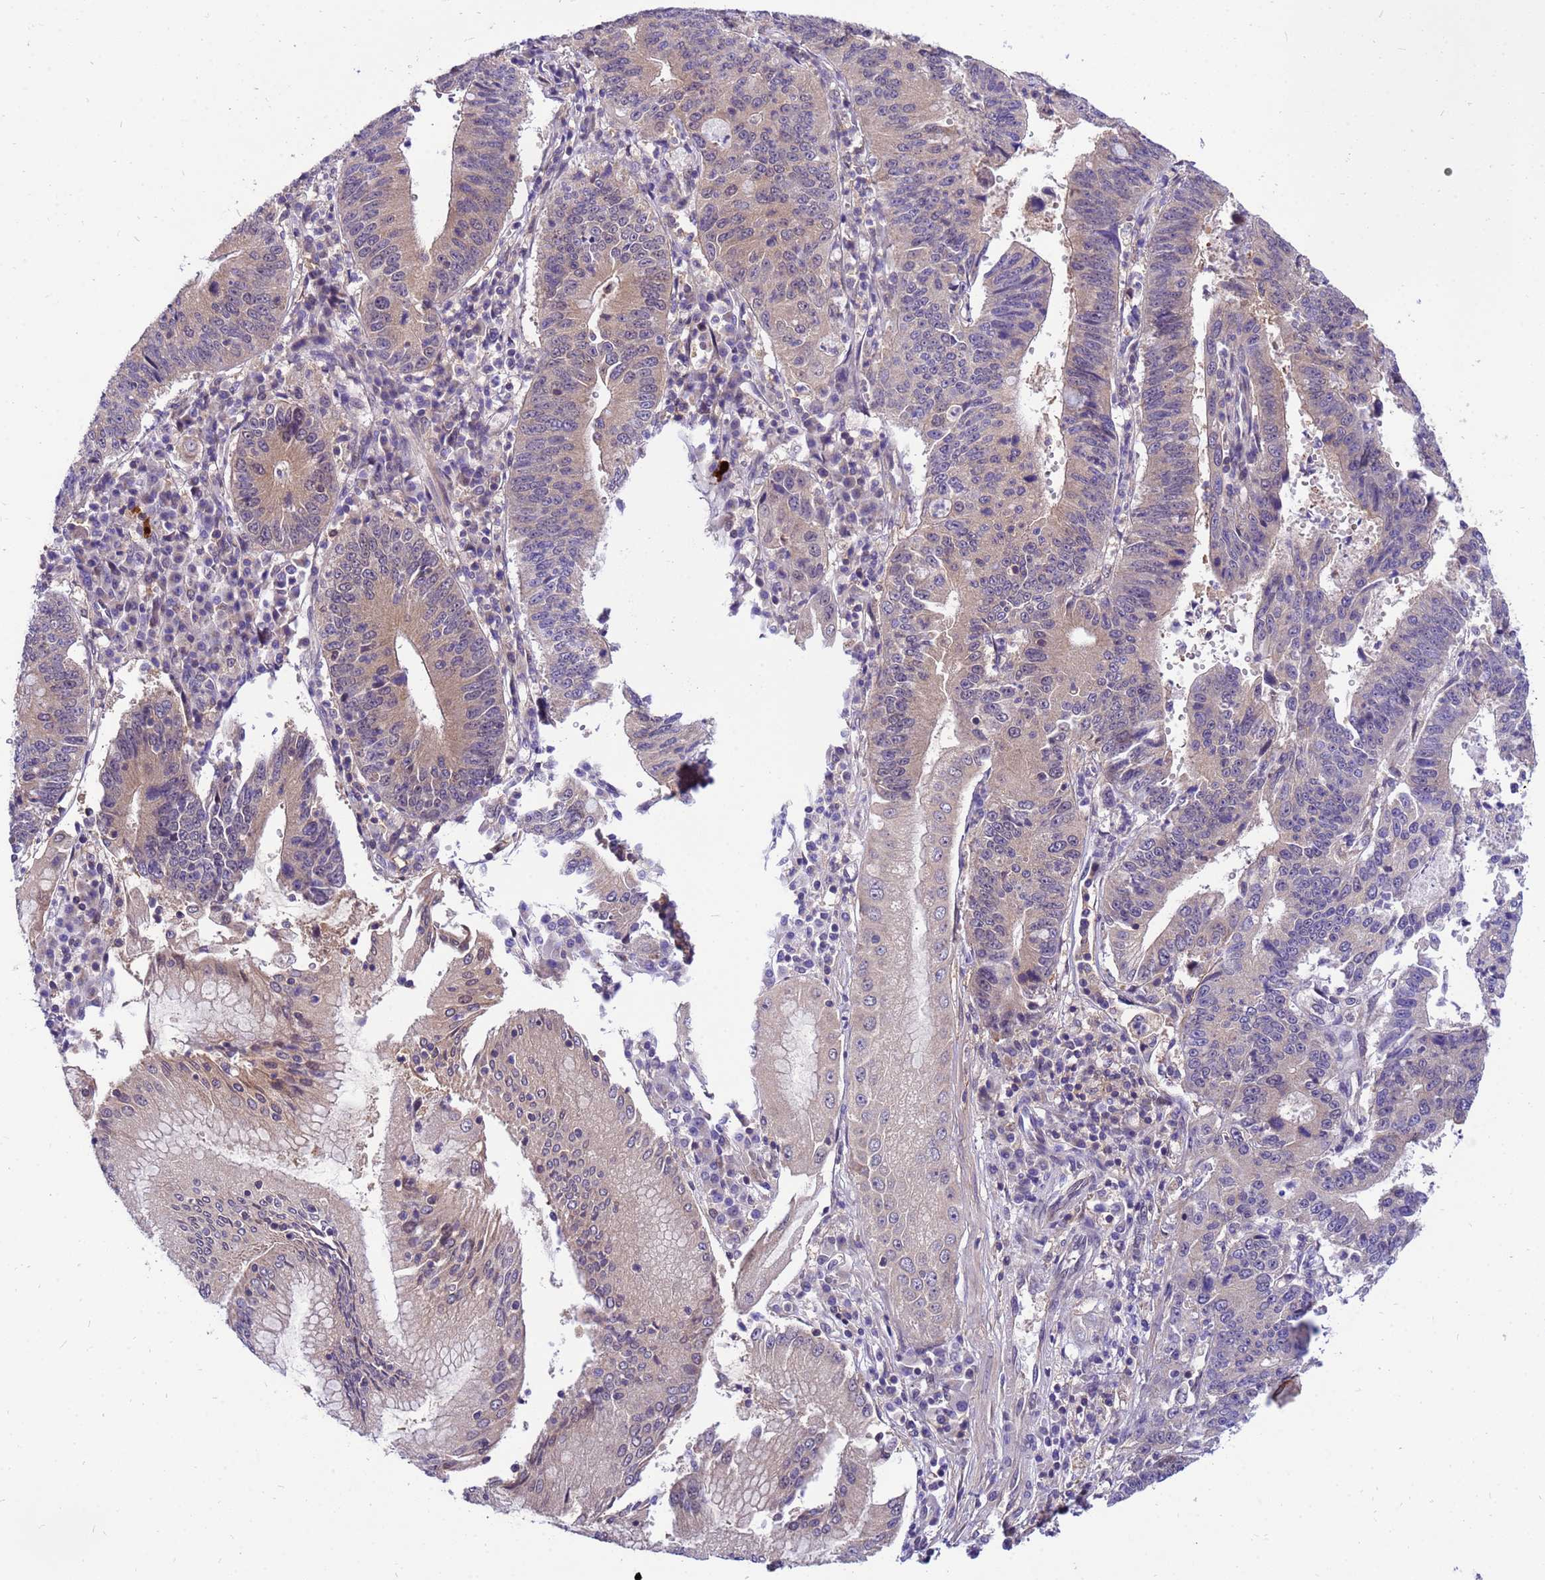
{"staining": {"intensity": "weak", "quantity": "<25%", "location": "cytoplasmic/membranous"}, "tissue": "stomach cancer", "cell_type": "Tumor cells", "image_type": "cancer", "snomed": [{"axis": "morphology", "description": "Adenocarcinoma, NOS"}, {"axis": "topography", "description": "Stomach"}], "caption": "Tumor cells are negative for protein expression in human adenocarcinoma (stomach). The staining is performed using DAB (3,3'-diaminobenzidine) brown chromogen with nuclei counter-stained in using hematoxylin.", "gene": "GET3", "patient": {"sex": "male", "age": 59}}